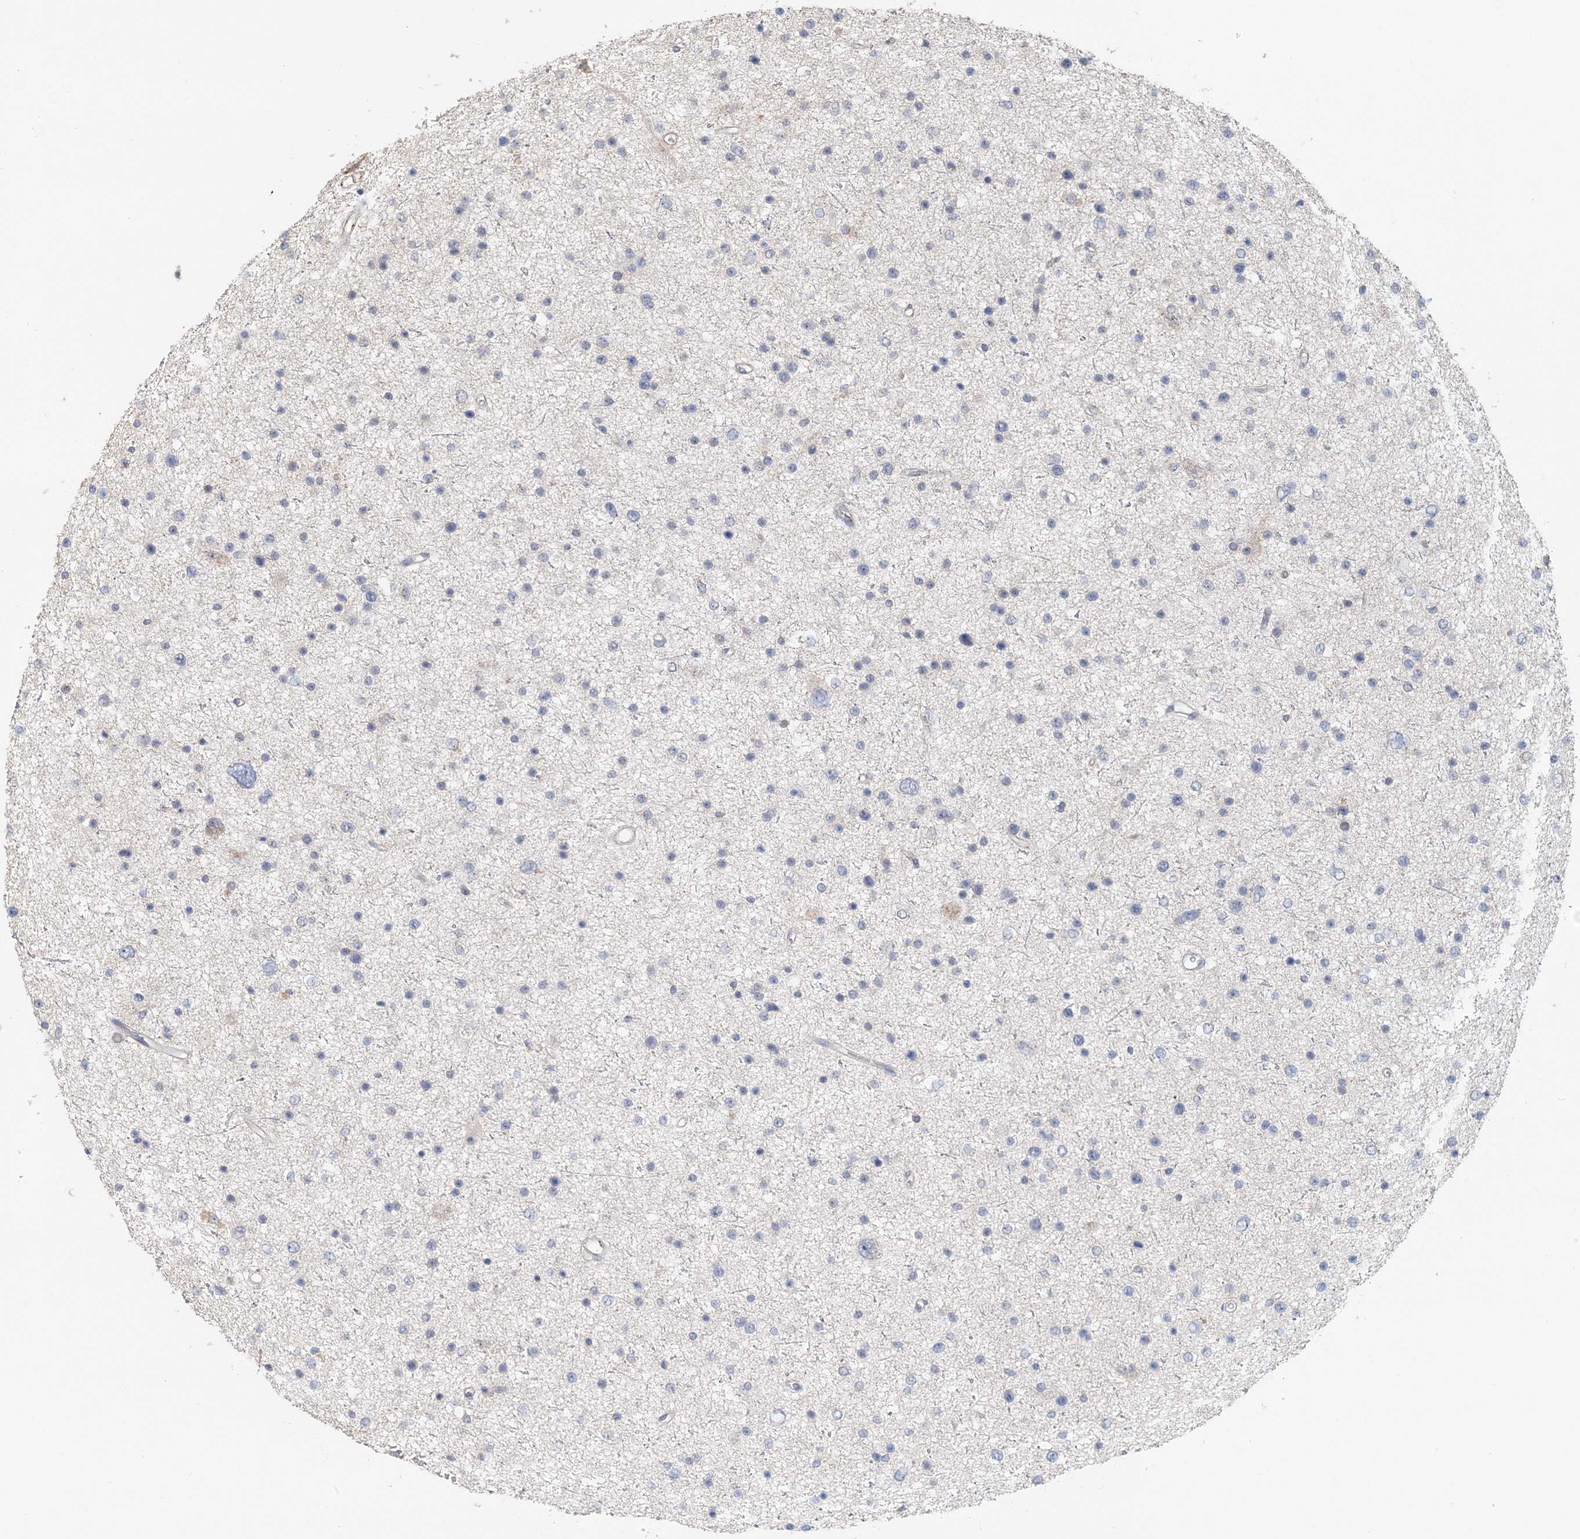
{"staining": {"intensity": "negative", "quantity": "none", "location": "none"}, "tissue": "glioma", "cell_type": "Tumor cells", "image_type": "cancer", "snomed": [{"axis": "morphology", "description": "Glioma, malignant, Low grade"}, {"axis": "topography", "description": "Cerebral cortex"}], "caption": "A high-resolution photomicrograph shows immunohistochemistry staining of low-grade glioma (malignant), which displays no significant positivity in tumor cells.", "gene": "FBXO38", "patient": {"sex": "female", "age": 39}}